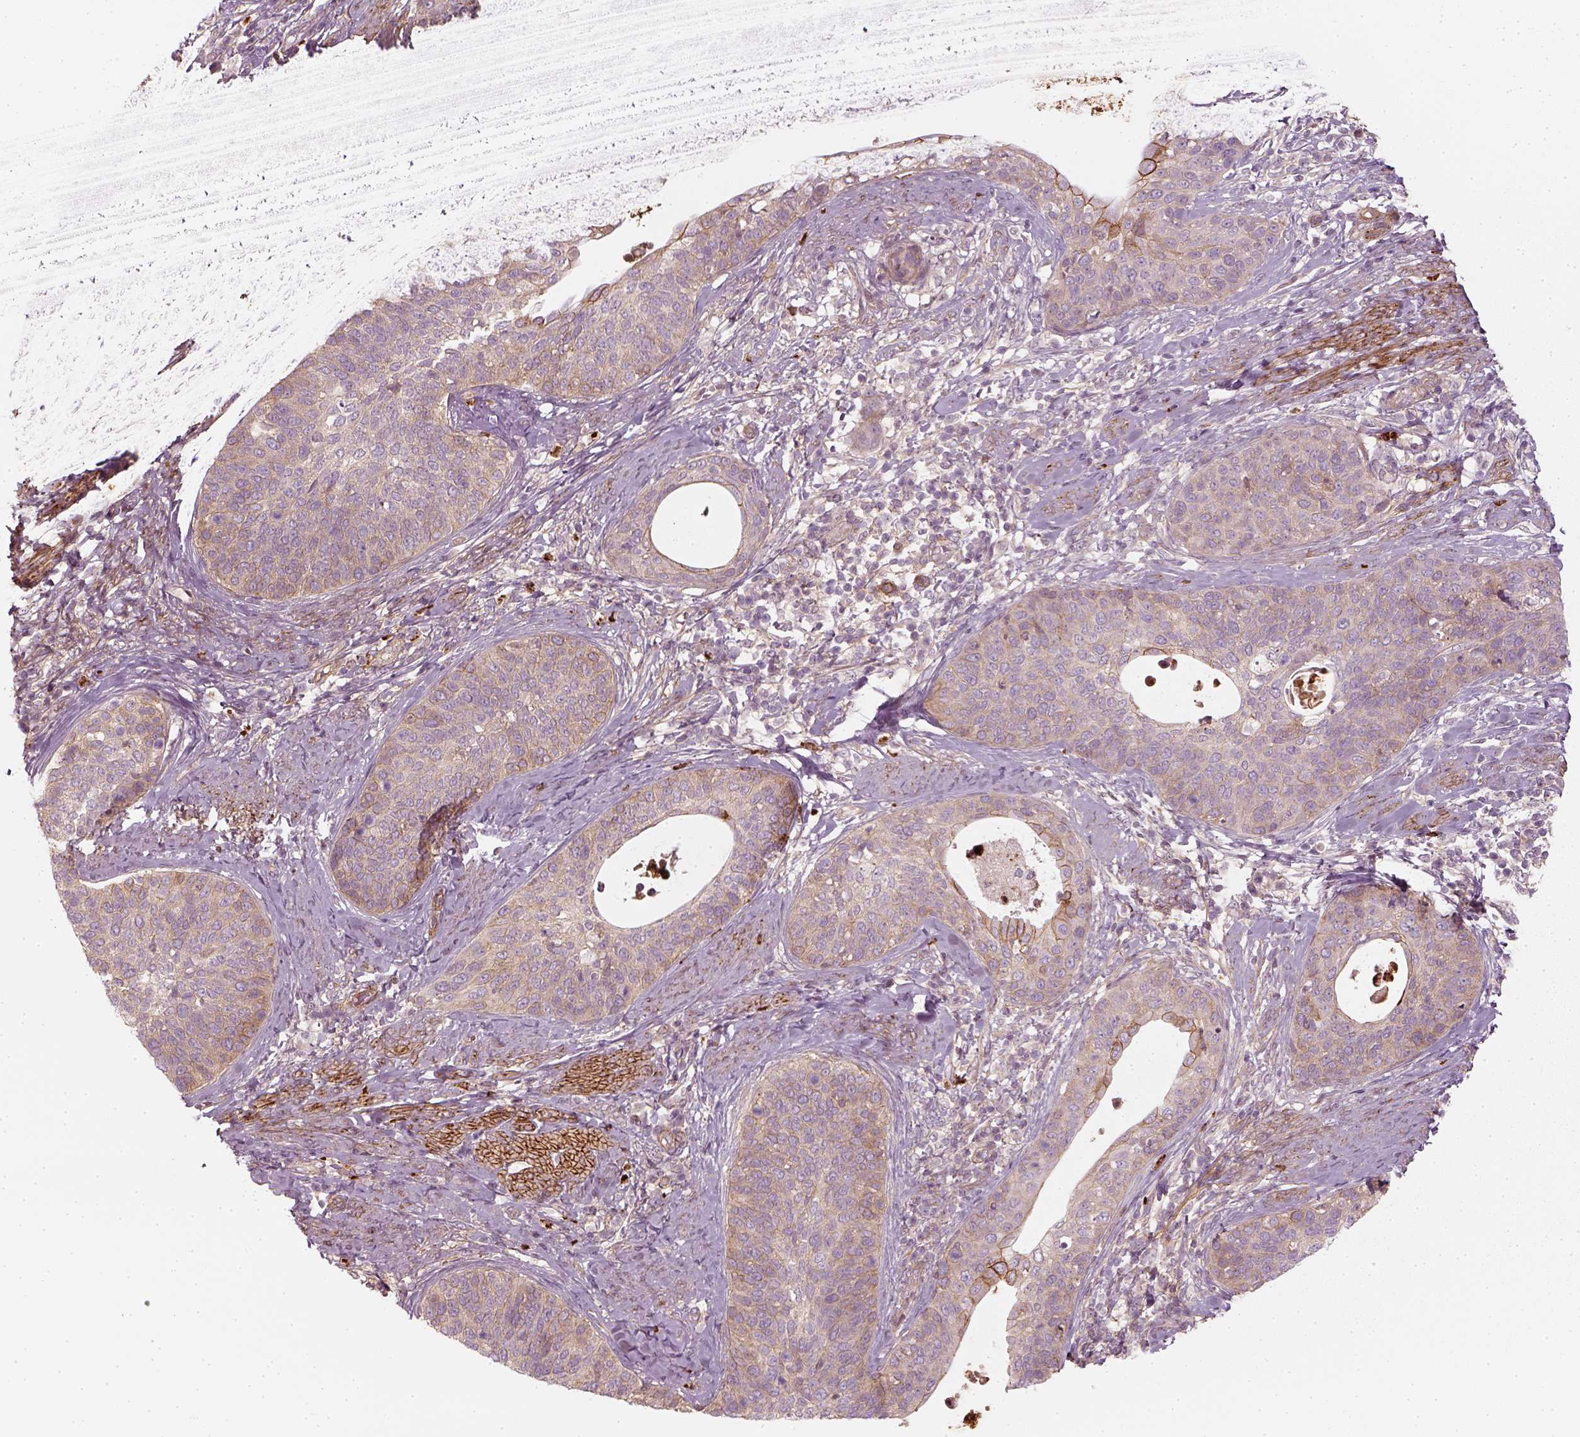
{"staining": {"intensity": "moderate", "quantity": "<25%", "location": "cytoplasmic/membranous"}, "tissue": "cervical cancer", "cell_type": "Tumor cells", "image_type": "cancer", "snomed": [{"axis": "morphology", "description": "Squamous cell carcinoma, NOS"}, {"axis": "topography", "description": "Cervix"}], "caption": "IHC of cervical cancer (squamous cell carcinoma) exhibits low levels of moderate cytoplasmic/membranous positivity in approximately <25% of tumor cells.", "gene": "NPTN", "patient": {"sex": "female", "age": 69}}